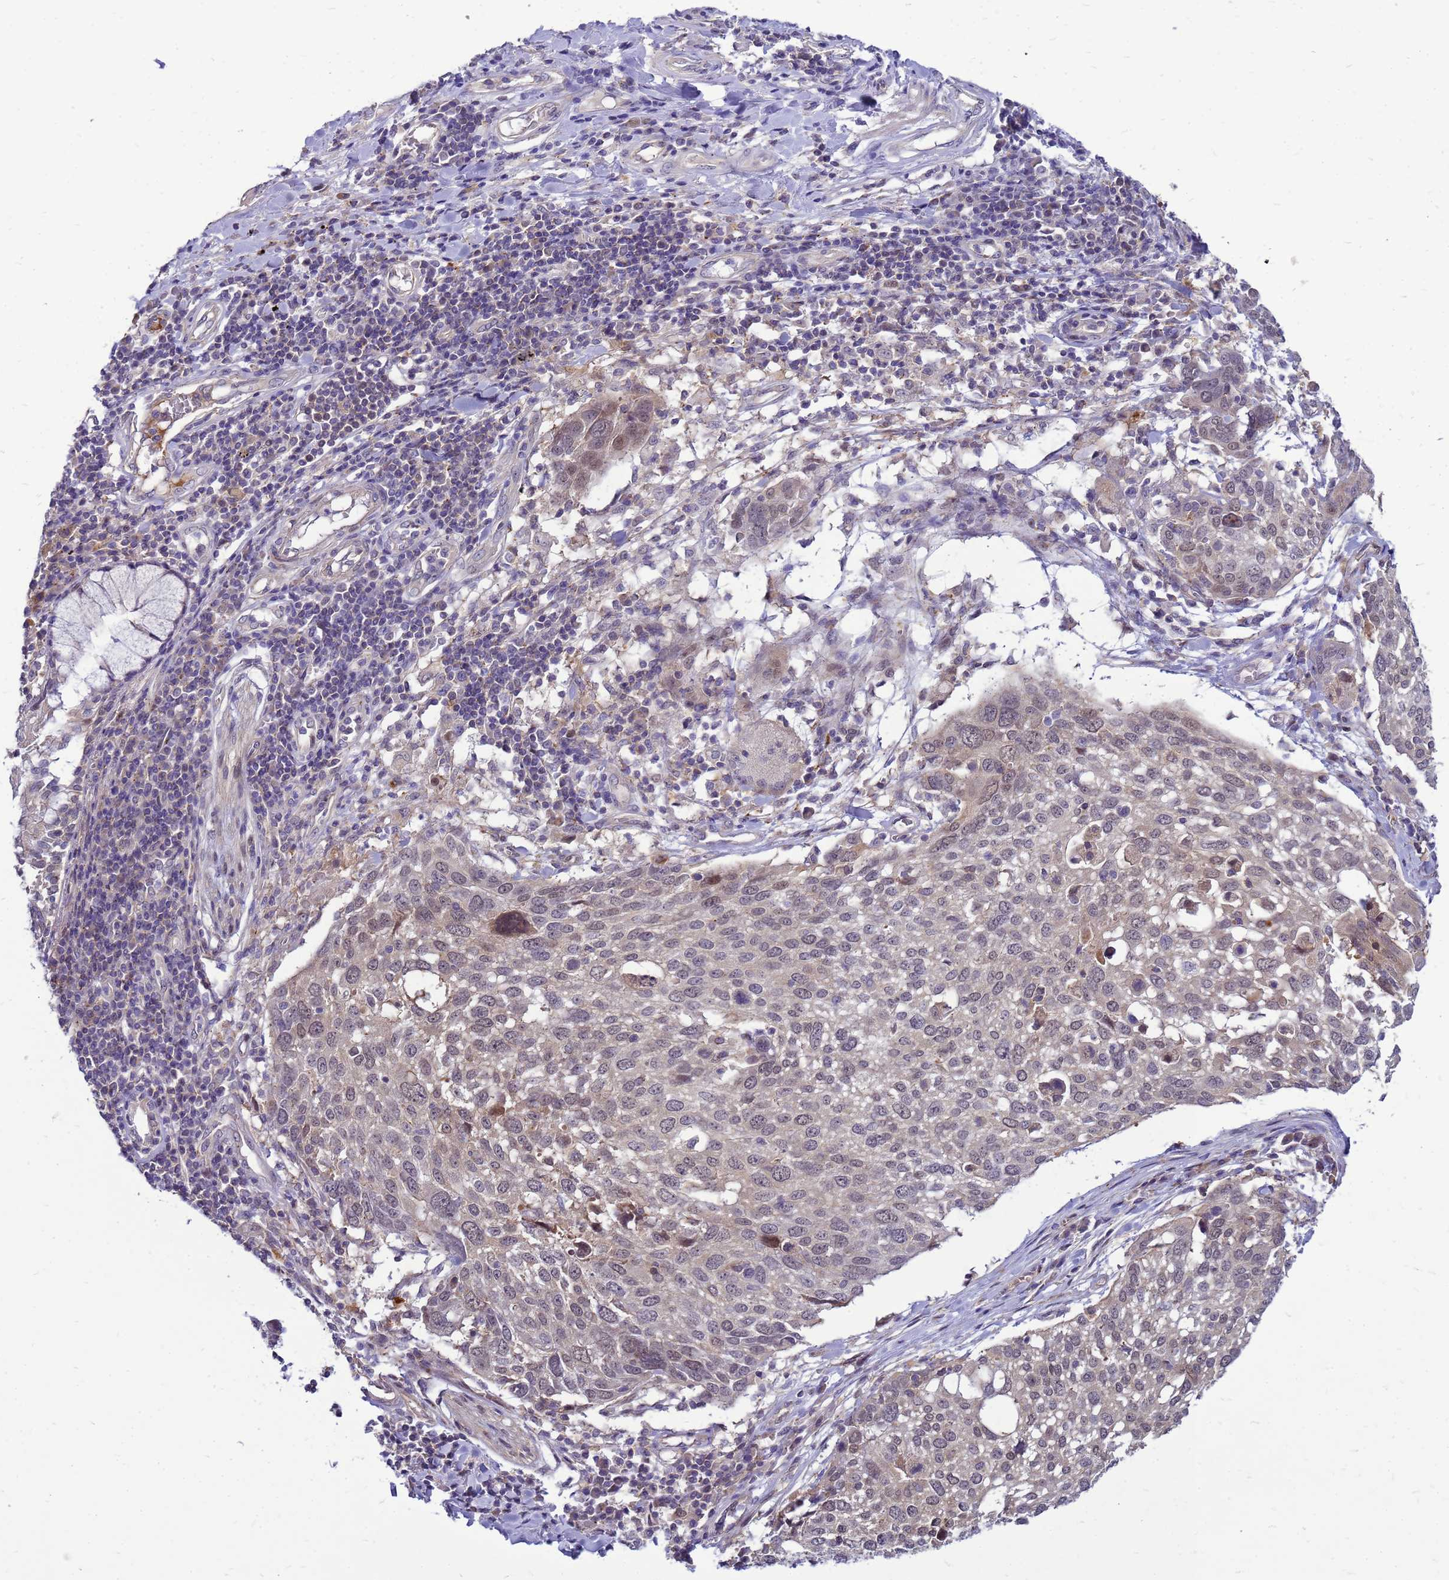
{"staining": {"intensity": "weak", "quantity": "<25%", "location": "cytoplasmic/membranous"}, "tissue": "lung cancer", "cell_type": "Tumor cells", "image_type": "cancer", "snomed": [{"axis": "morphology", "description": "Squamous cell carcinoma, NOS"}, {"axis": "topography", "description": "Lung"}], "caption": "This is an IHC micrograph of squamous cell carcinoma (lung). There is no expression in tumor cells.", "gene": "ENOPH1", "patient": {"sex": "male", "age": 65}}